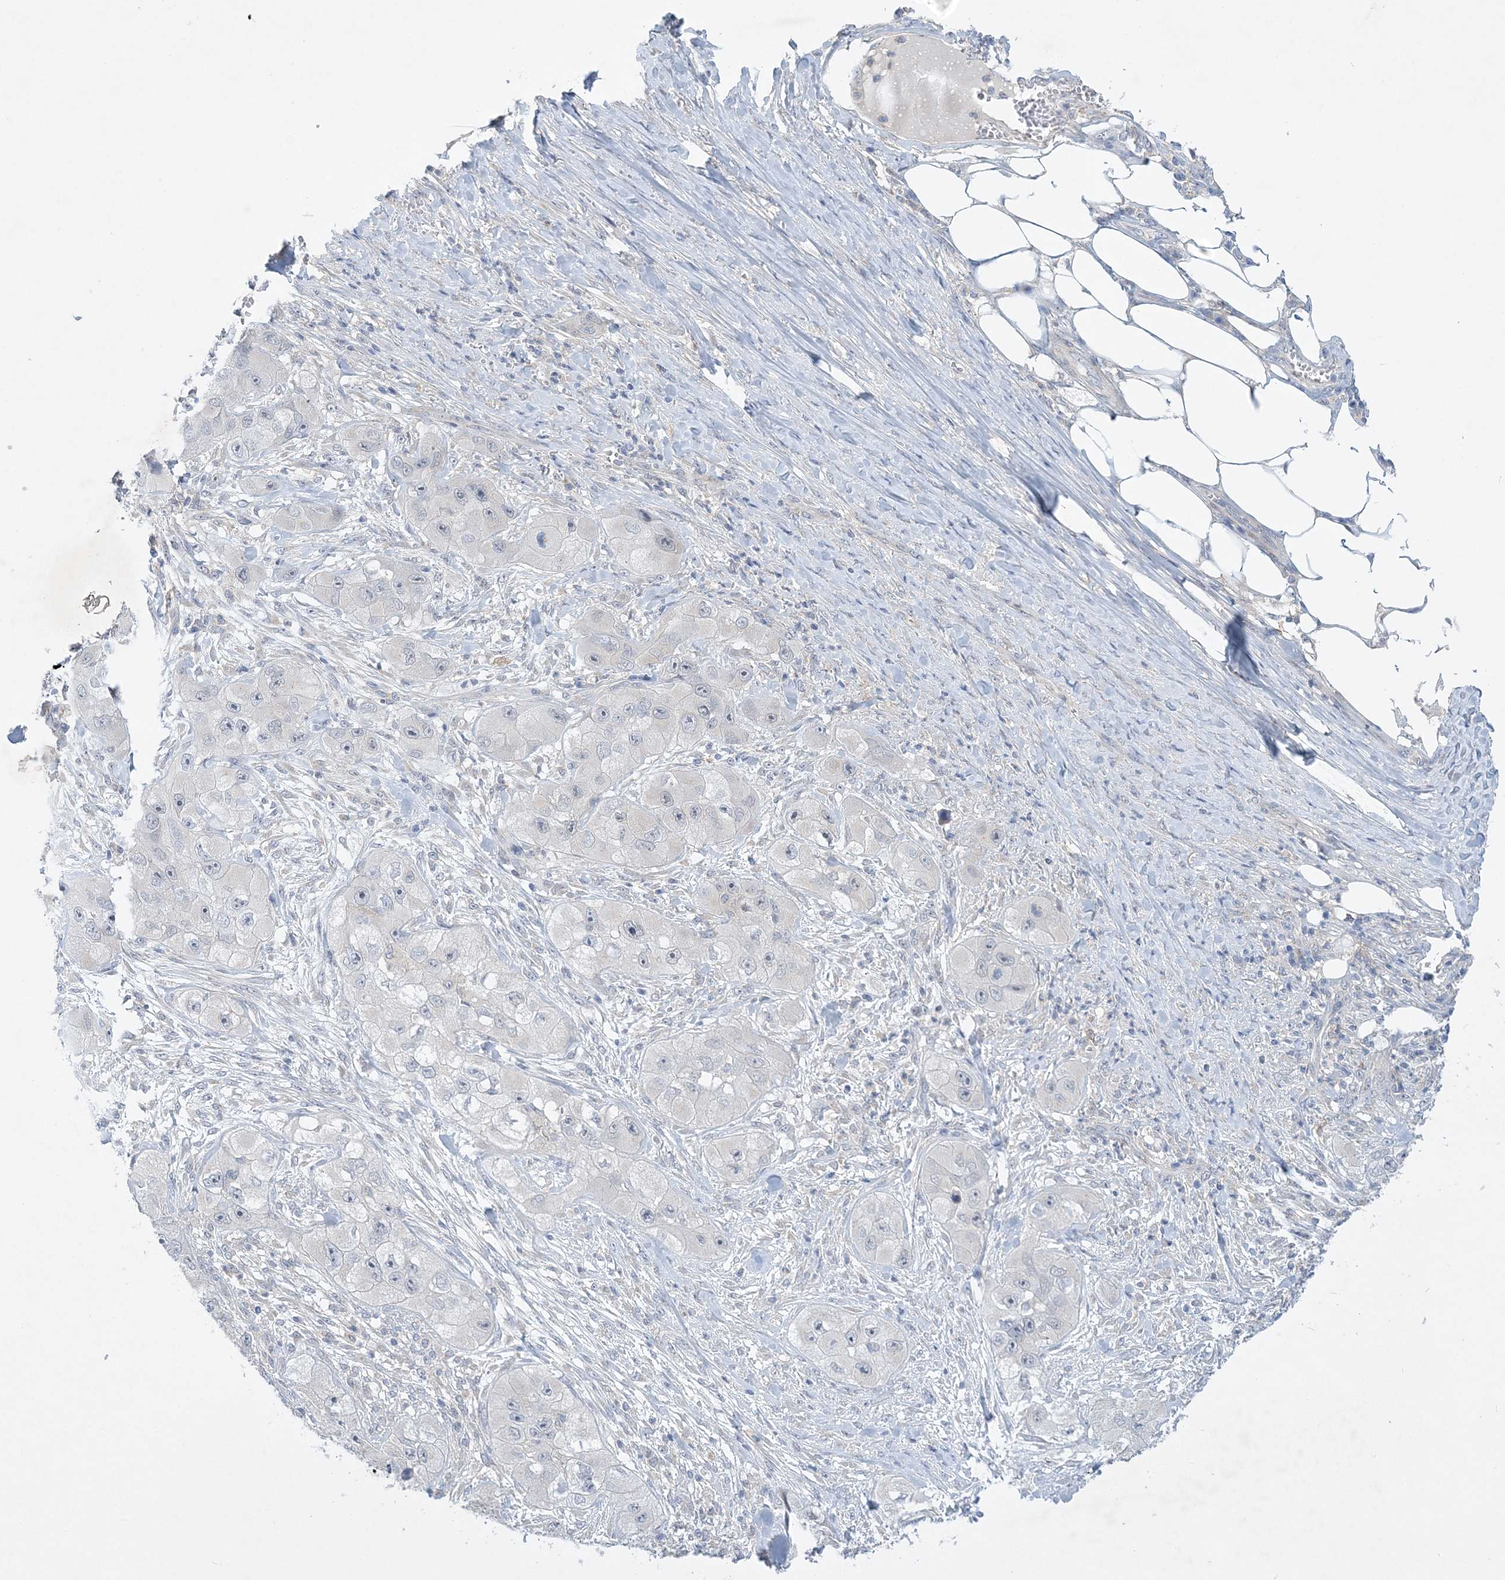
{"staining": {"intensity": "negative", "quantity": "none", "location": "none"}, "tissue": "skin cancer", "cell_type": "Tumor cells", "image_type": "cancer", "snomed": [{"axis": "morphology", "description": "Squamous cell carcinoma, NOS"}, {"axis": "topography", "description": "Skin"}, {"axis": "topography", "description": "Subcutis"}], "caption": "Immunohistochemical staining of skin squamous cell carcinoma reveals no significant expression in tumor cells.", "gene": "ANKRD35", "patient": {"sex": "male", "age": 73}}